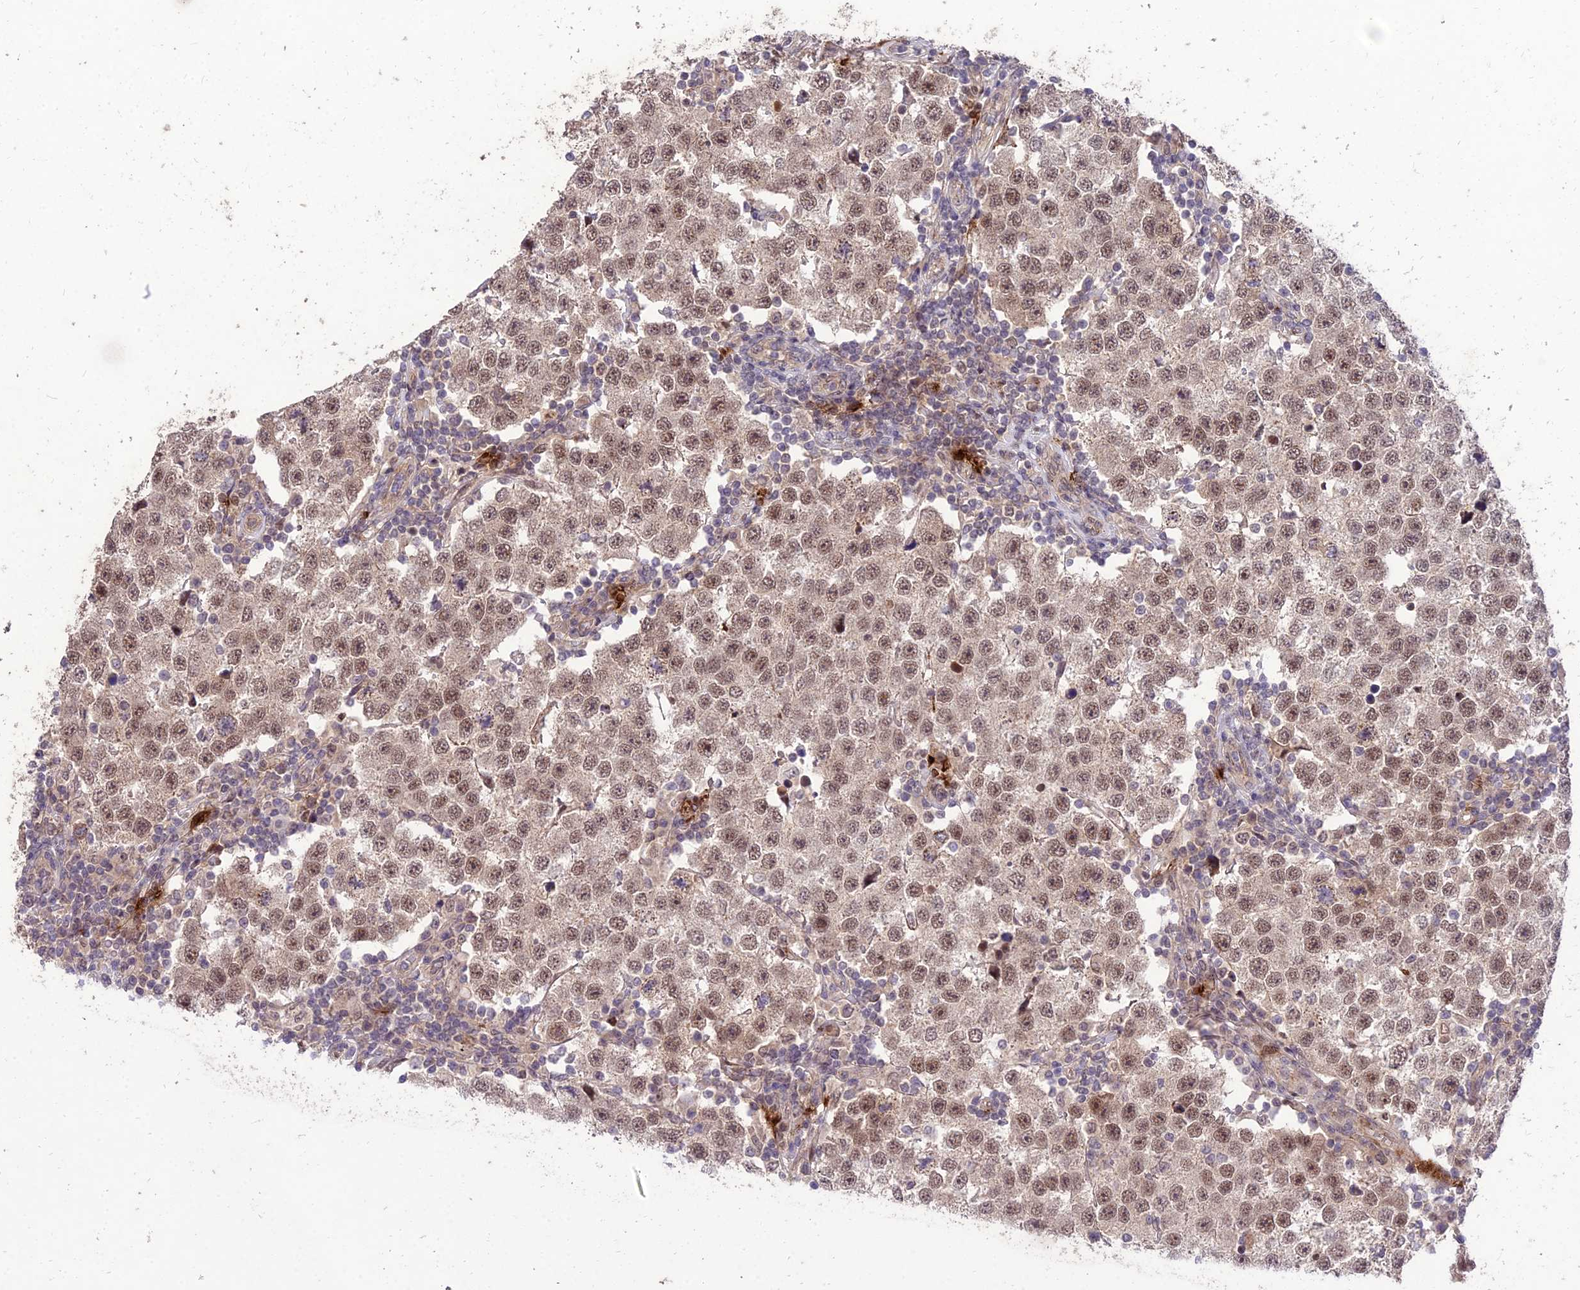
{"staining": {"intensity": "moderate", "quantity": ">75%", "location": "nuclear"}, "tissue": "testis cancer", "cell_type": "Tumor cells", "image_type": "cancer", "snomed": [{"axis": "morphology", "description": "Seminoma, NOS"}, {"axis": "topography", "description": "Testis"}], "caption": "IHC (DAB) staining of human seminoma (testis) displays moderate nuclear protein positivity in about >75% of tumor cells.", "gene": "ZNF85", "patient": {"sex": "male", "age": 34}}